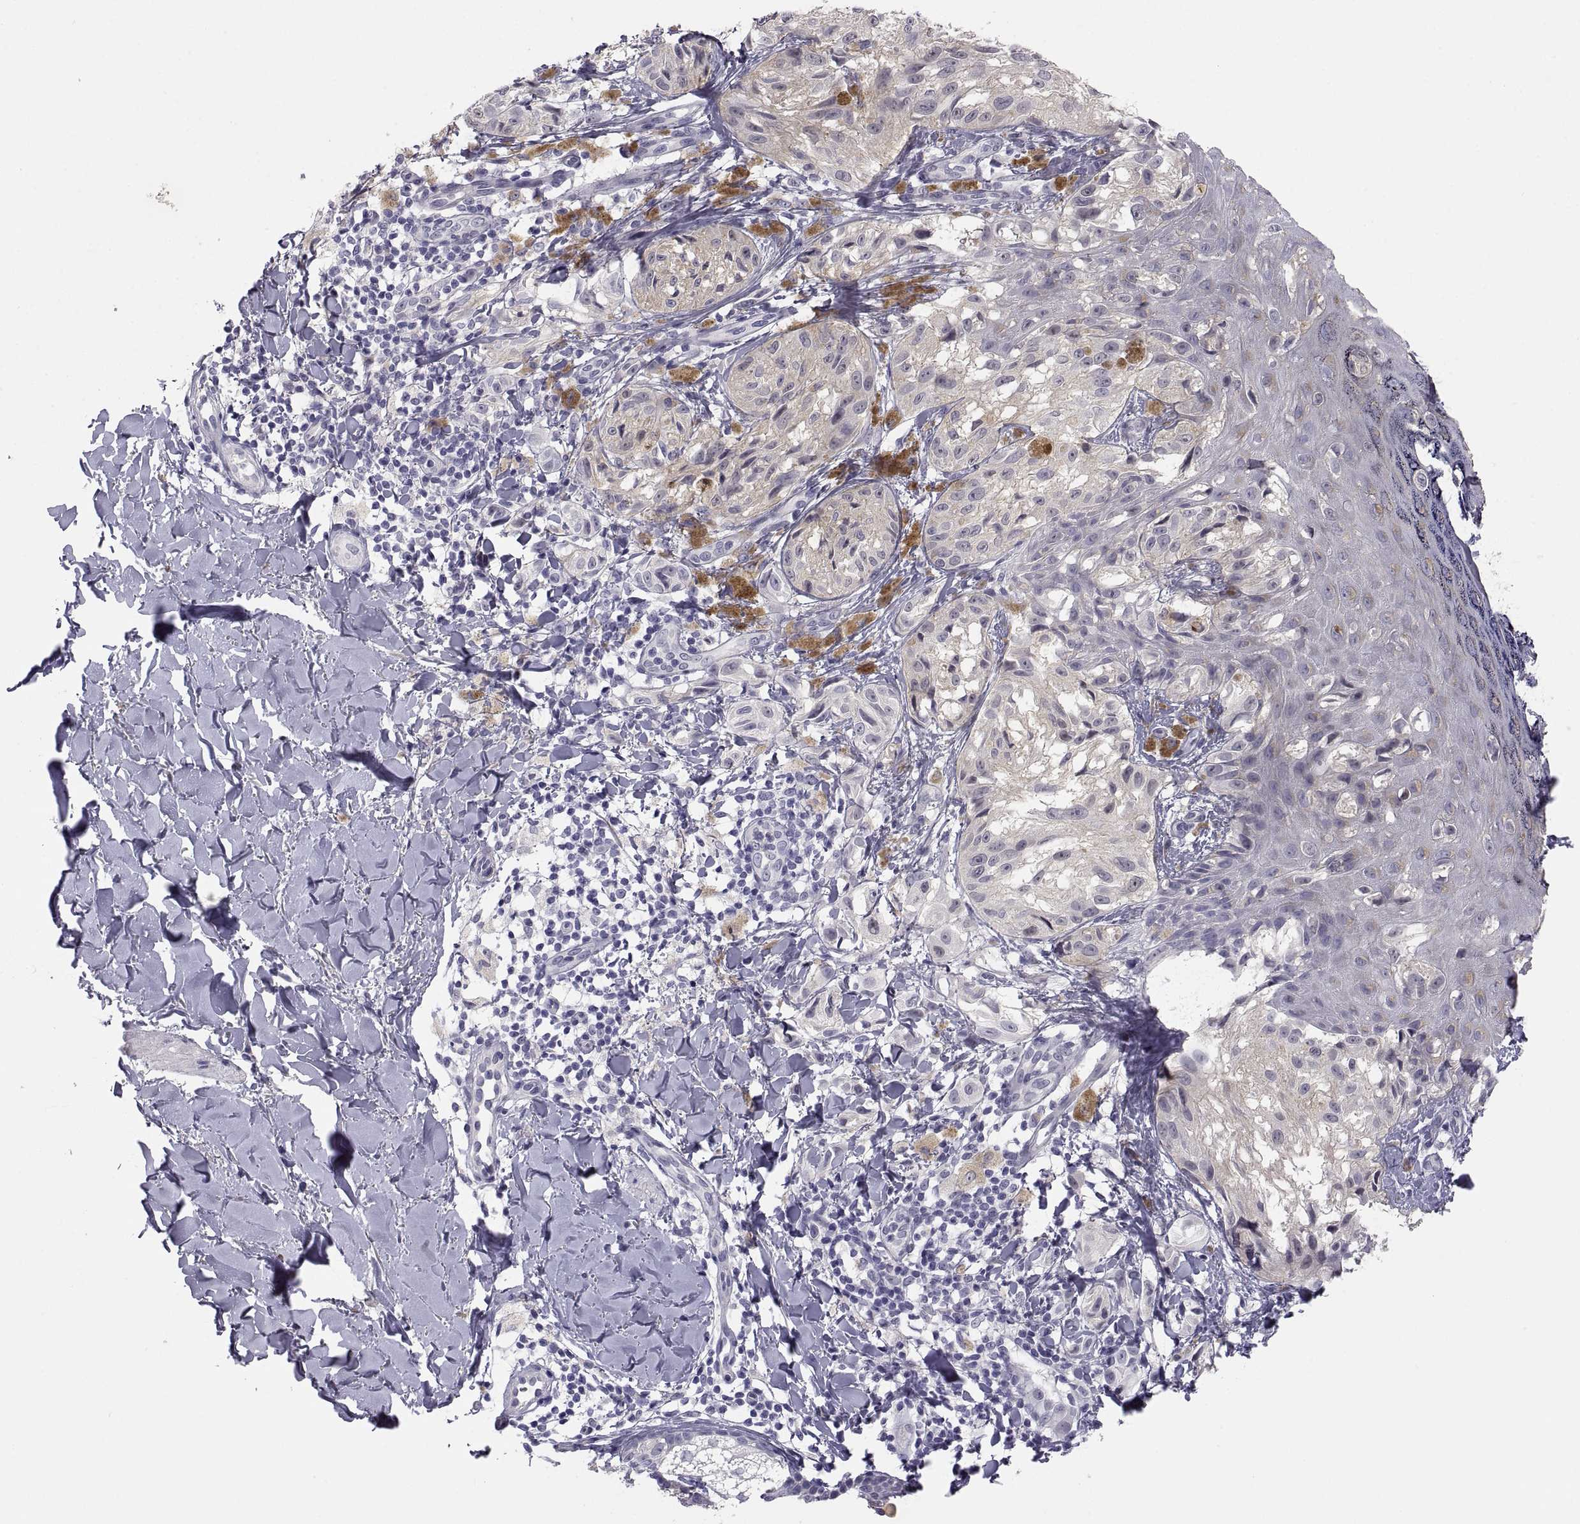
{"staining": {"intensity": "negative", "quantity": "none", "location": "none"}, "tissue": "melanoma", "cell_type": "Tumor cells", "image_type": "cancer", "snomed": [{"axis": "morphology", "description": "Malignant melanoma, NOS"}, {"axis": "topography", "description": "Skin"}], "caption": "DAB immunohistochemical staining of malignant melanoma reveals no significant positivity in tumor cells.", "gene": "STRC", "patient": {"sex": "male", "age": 36}}